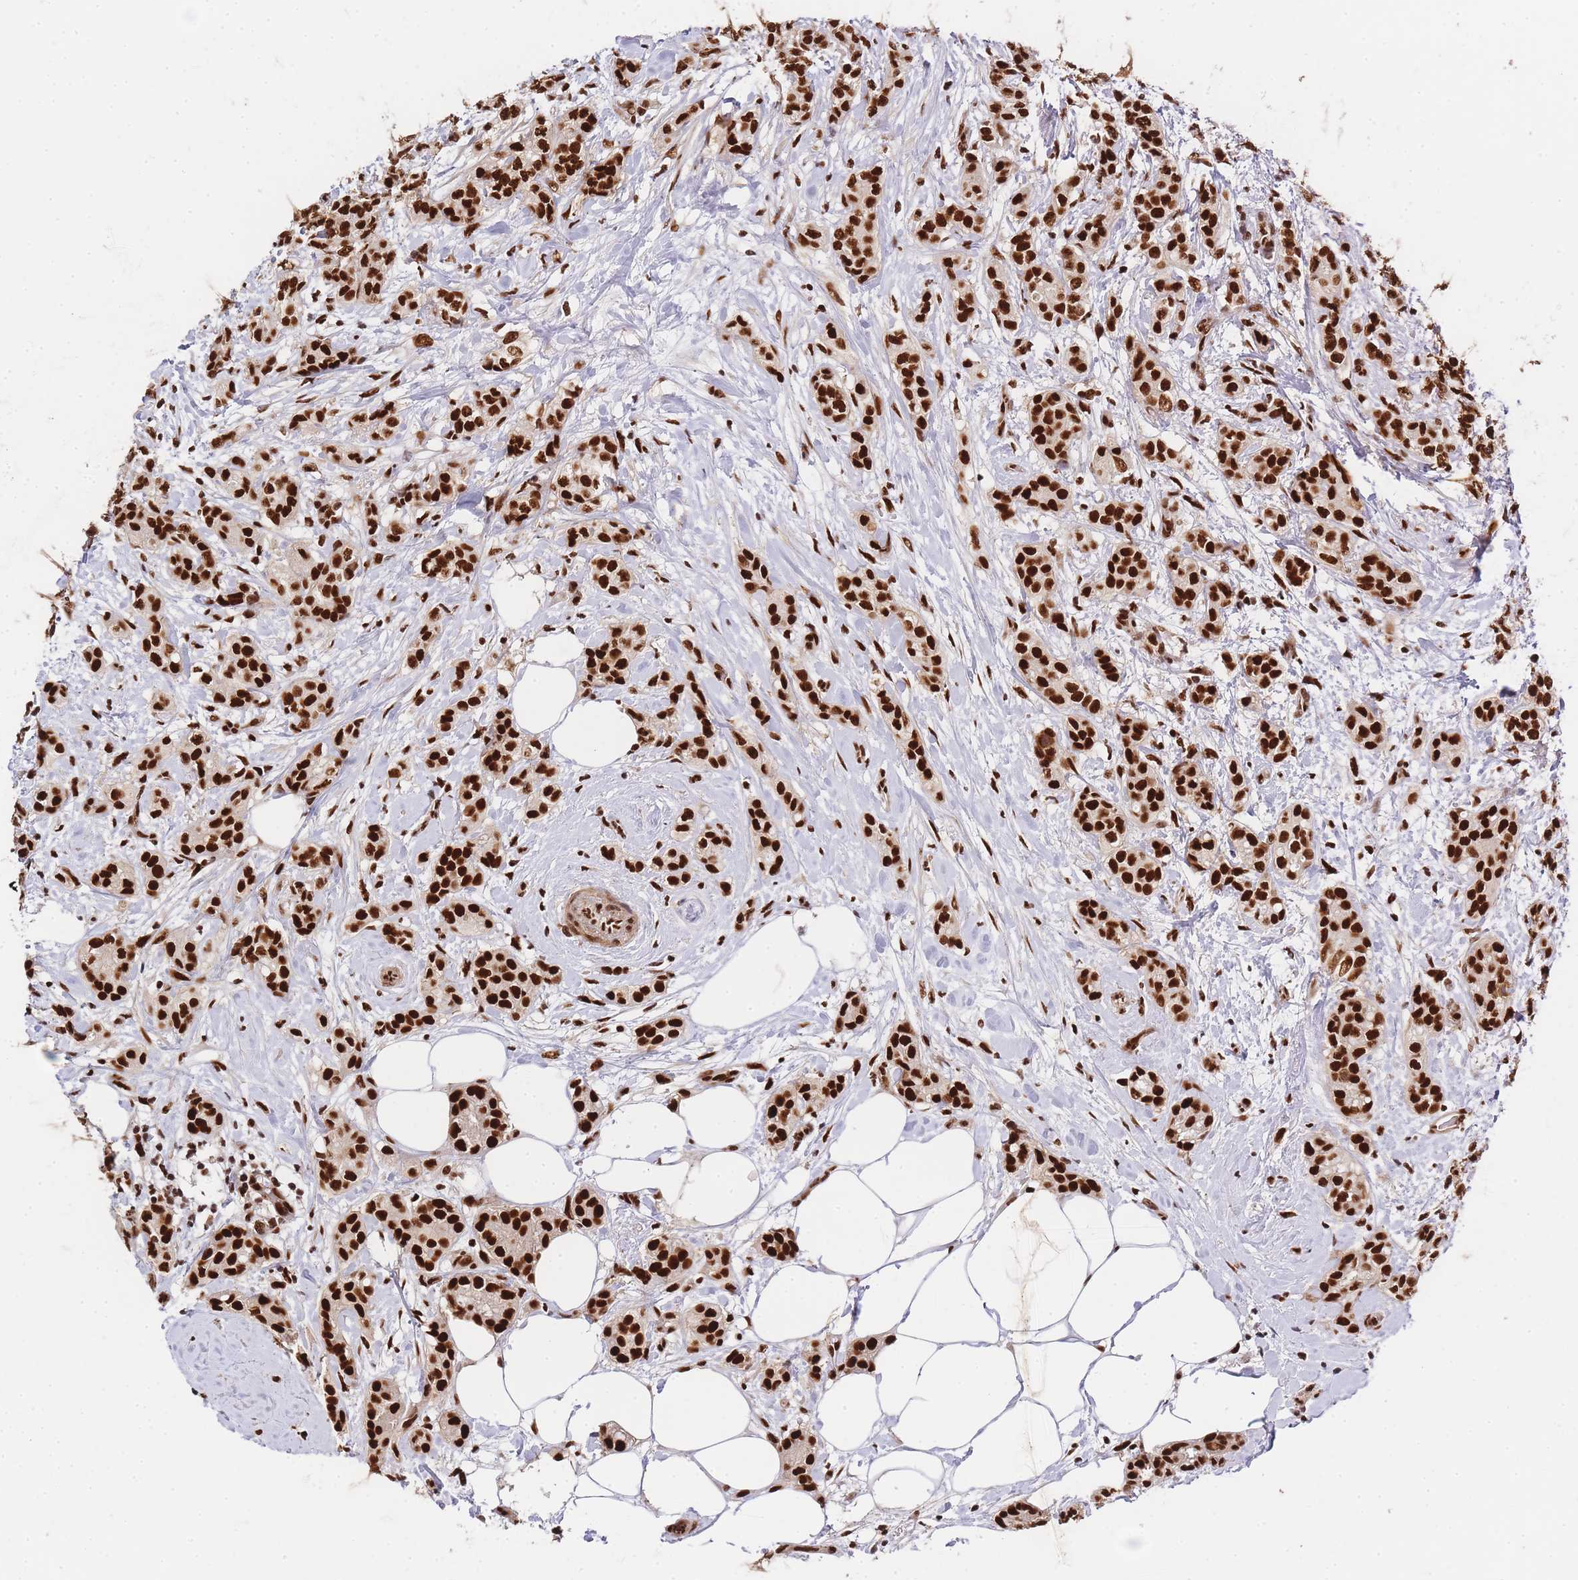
{"staining": {"intensity": "strong", "quantity": ">75%", "location": "nuclear"}, "tissue": "breast cancer", "cell_type": "Tumor cells", "image_type": "cancer", "snomed": [{"axis": "morphology", "description": "Duct carcinoma"}, {"axis": "topography", "description": "Breast"}], "caption": "Strong nuclear protein positivity is present in approximately >75% of tumor cells in breast cancer.", "gene": "PRKDC", "patient": {"sex": "female", "age": 73}}